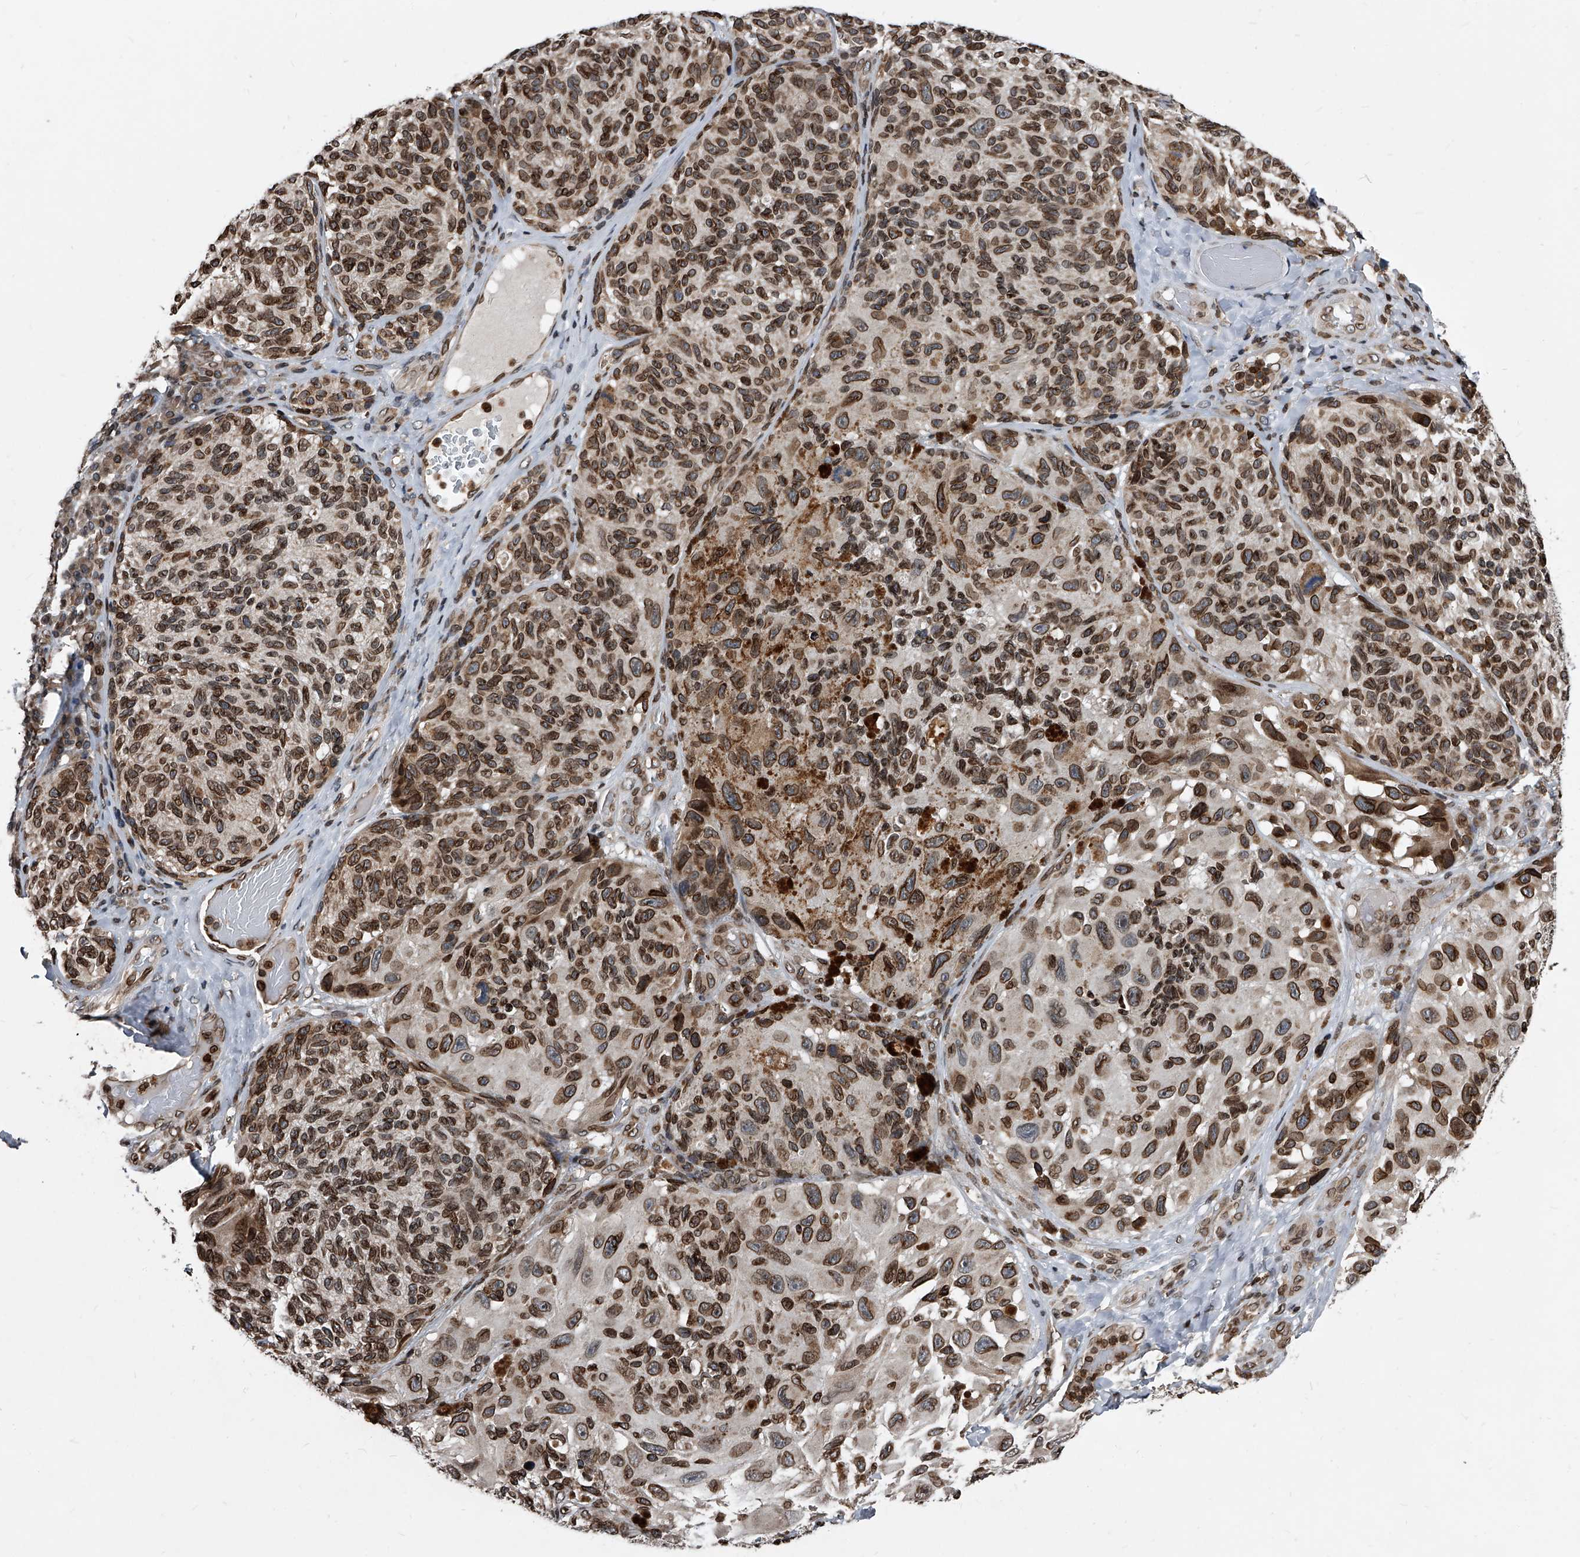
{"staining": {"intensity": "moderate", "quantity": ">75%", "location": "cytoplasmic/membranous,nuclear"}, "tissue": "melanoma", "cell_type": "Tumor cells", "image_type": "cancer", "snomed": [{"axis": "morphology", "description": "Malignant melanoma, NOS"}, {"axis": "topography", "description": "Skin"}], "caption": "Moderate cytoplasmic/membranous and nuclear staining is present in approximately >75% of tumor cells in malignant melanoma.", "gene": "PHF20", "patient": {"sex": "female", "age": 73}}